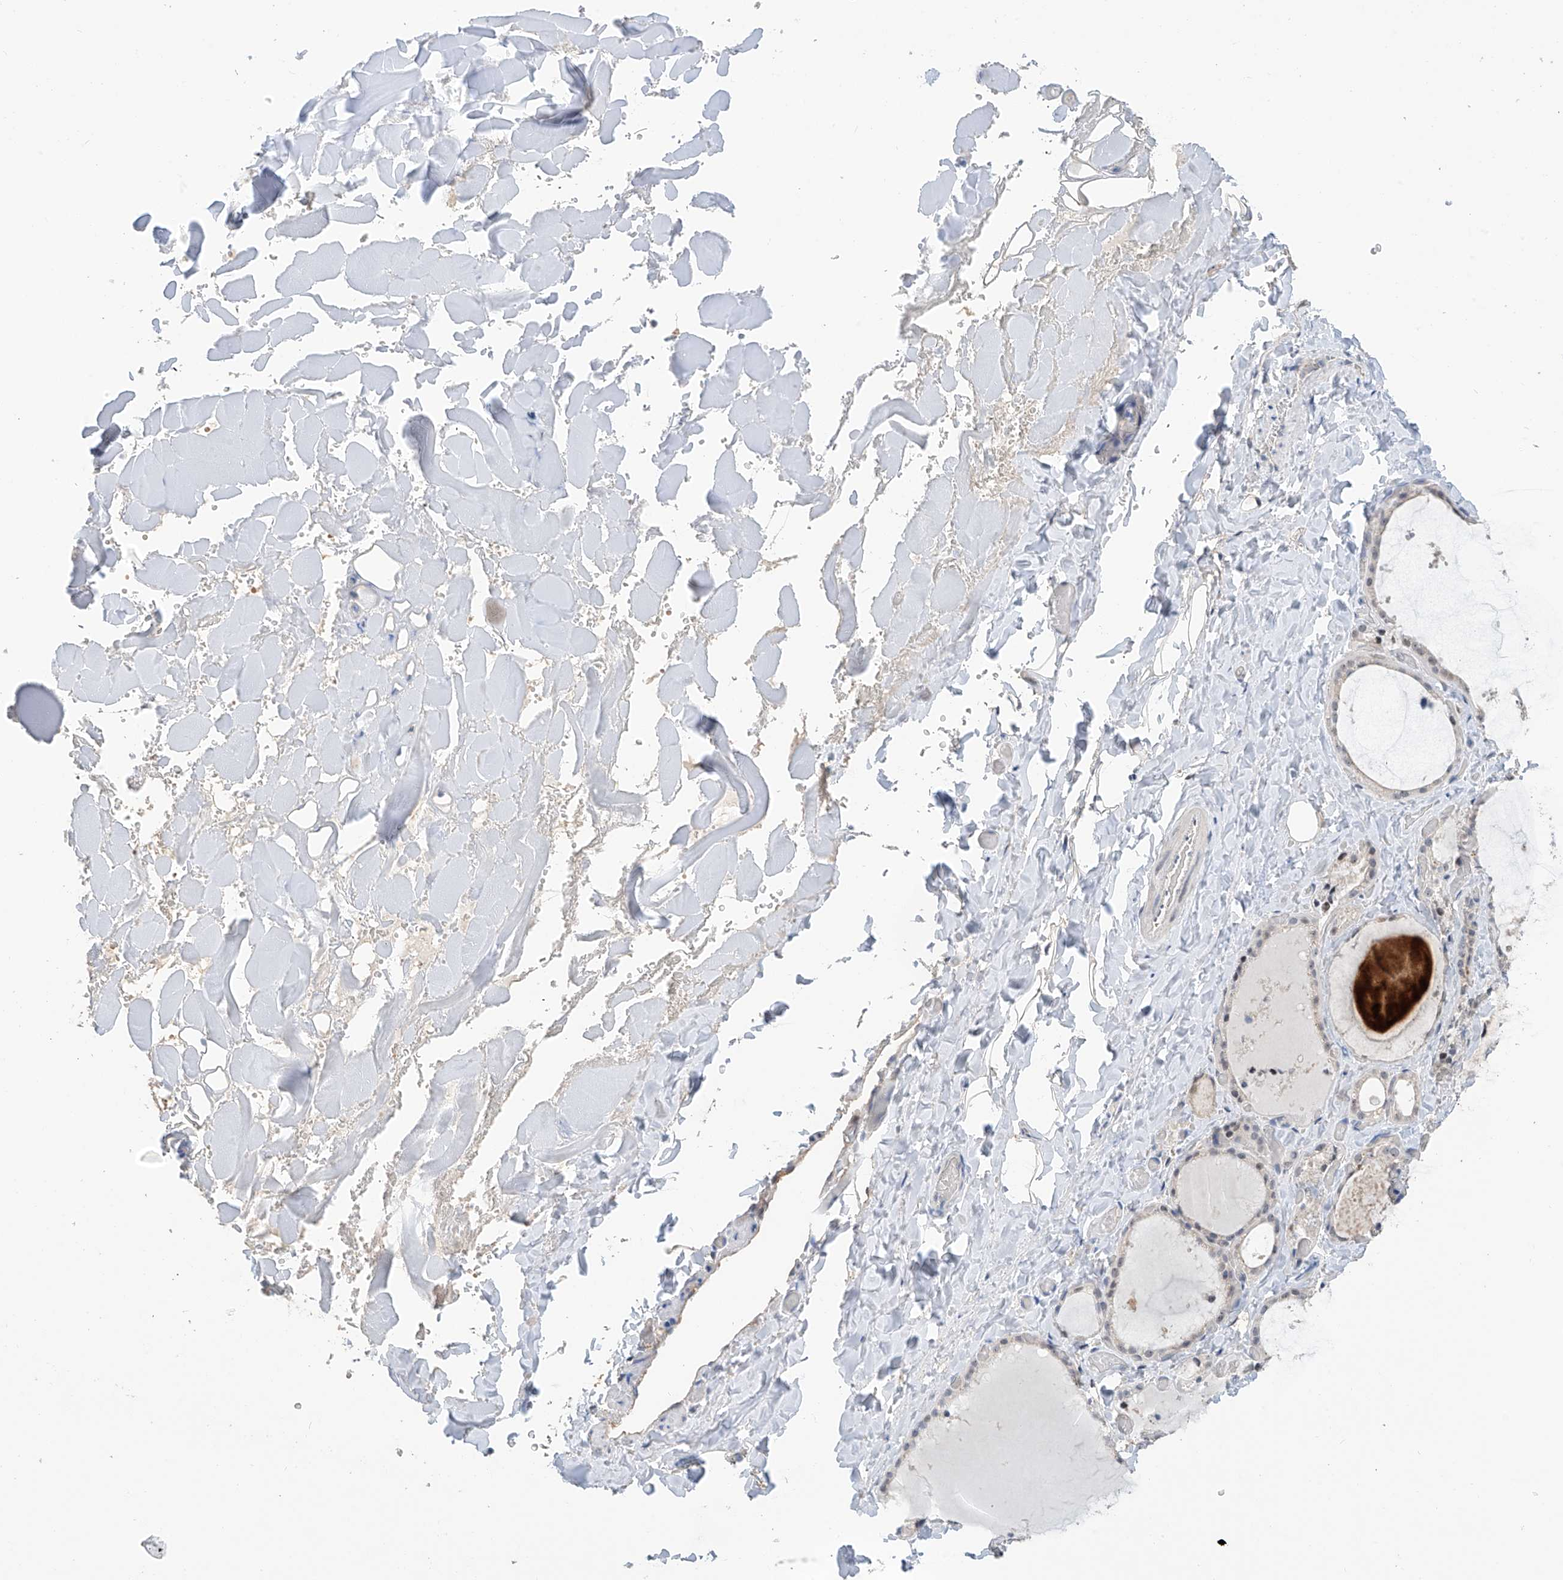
{"staining": {"intensity": "weak", "quantity": "25%-75%", "location": "nuclear"}, "tissue": "thyroid gland", "cell_type": "Glandular cells", "image_type": "normal", "snomed": [{"axis": "morphology", "description": "Normal tissue, NOS"}, {"axis": "topography", "description": "Thyroid gland"}], "caption": "Immunohistochemistry (IHC) micrograph of unremarkable thyroid gland stained for a protein (brown), which displays low levels of weak nuclear staining in approximately 25%-75% of glandular cells.", "gene": "C1orf131", "patient": {"sex": "female", "age": 44}}